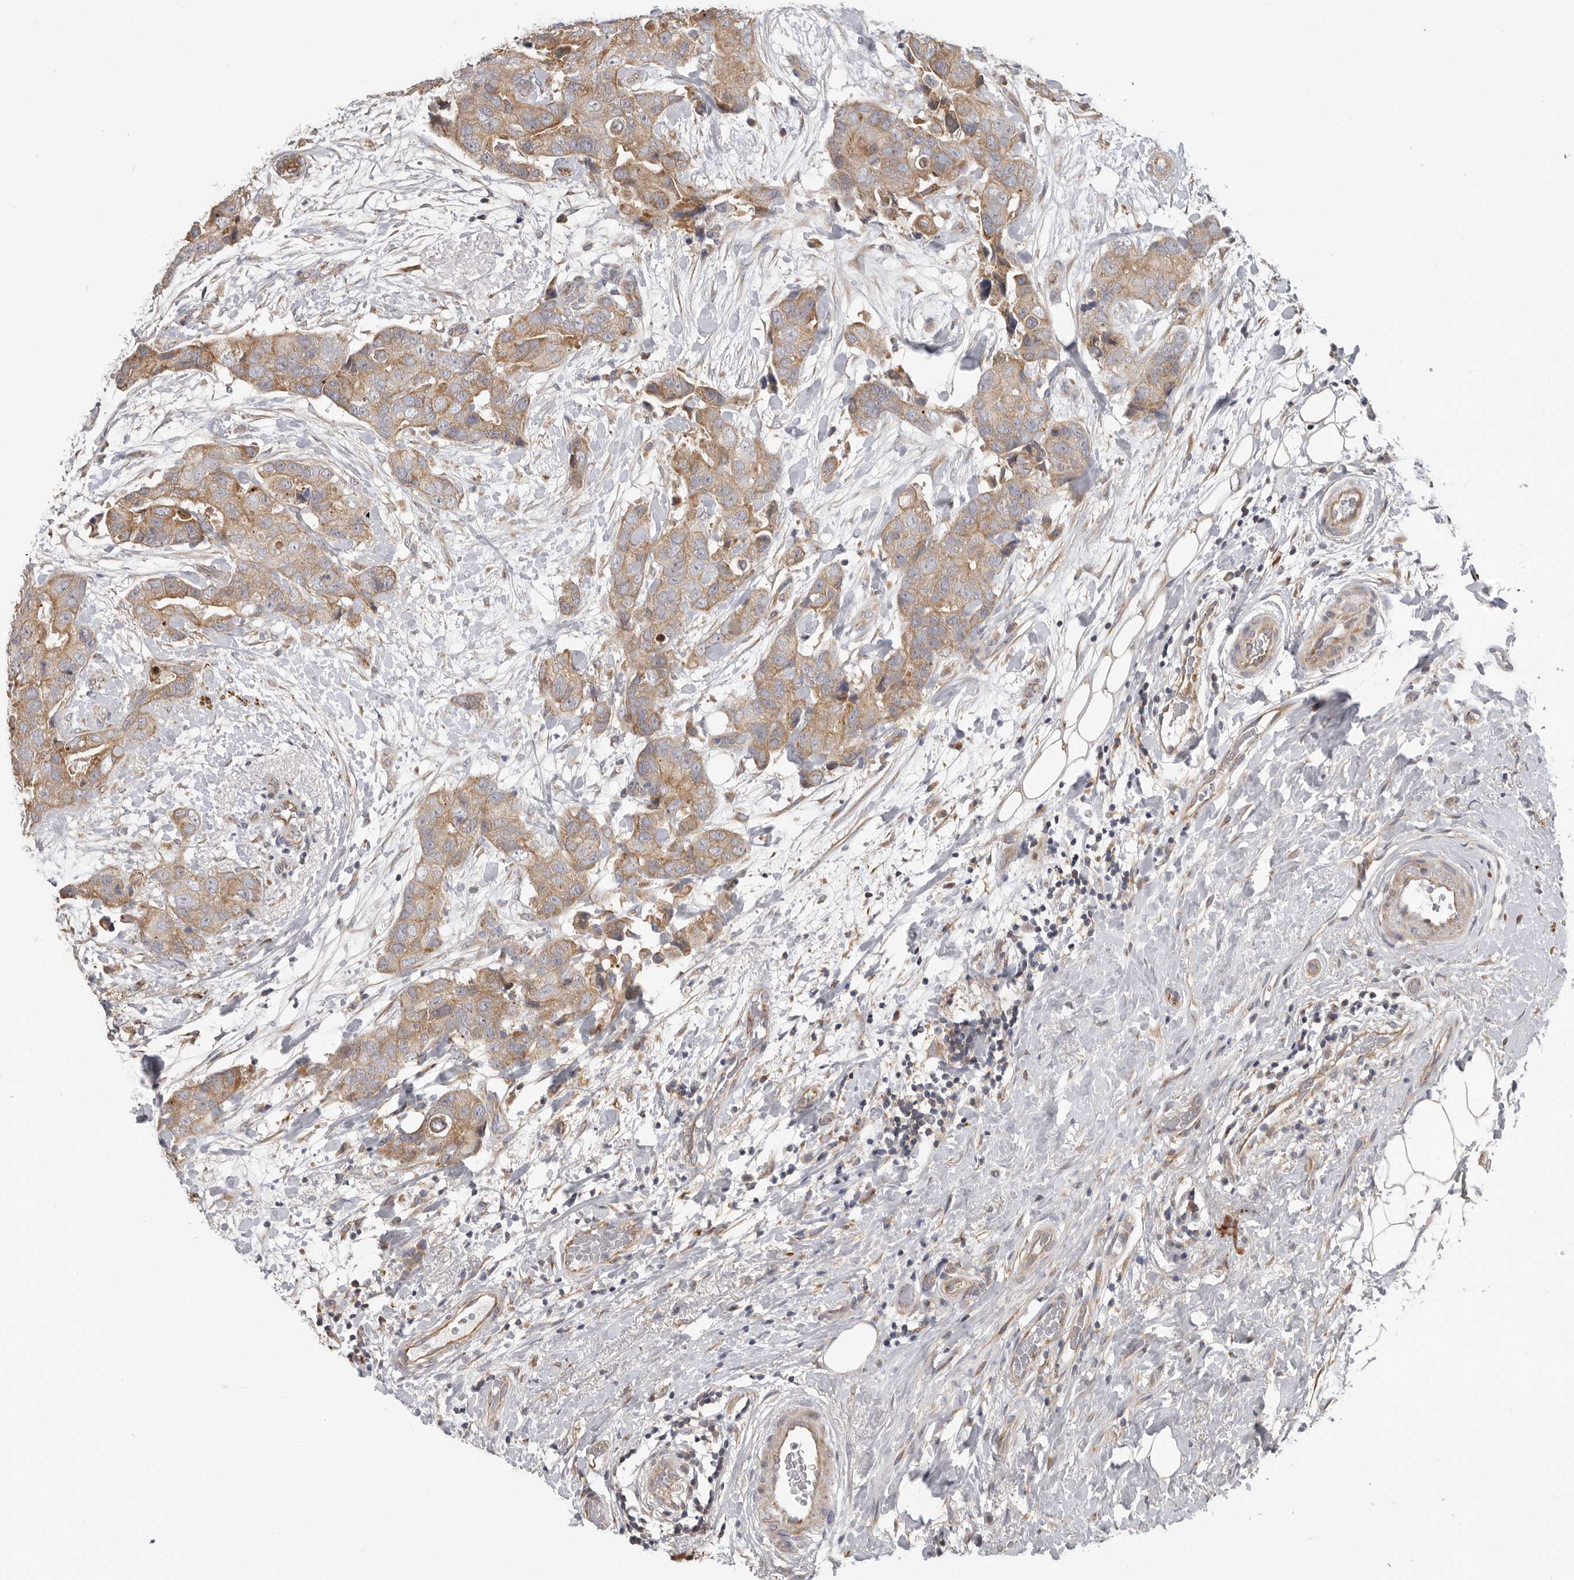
{"staining": {"intensity": "moderate", "quantity": ">75%", "location": "cytoplasmic/membranous"}, "tissue": "breast cancer", "cell_type": "Tumor cells", "image_type": "cancer", "snomed": [{"axis": "morphology", "description": "Duct carcinoma"}, {"axis": "topography", "description": "Breast"}], "caption": "Immunohistochemical staining of human breast invasive ductal carcinoma reveals medium levels of moderate cytoplasmic/membranous expression in approximately >75% of tumor cells. The staining was performed using DAB to visualize the protein expression in brown, while the nuclei were stained in blue with hematoxylin (Magnification: 20x).", "gene": "UNK", "patient": {"sex": "female", "age": 62}}